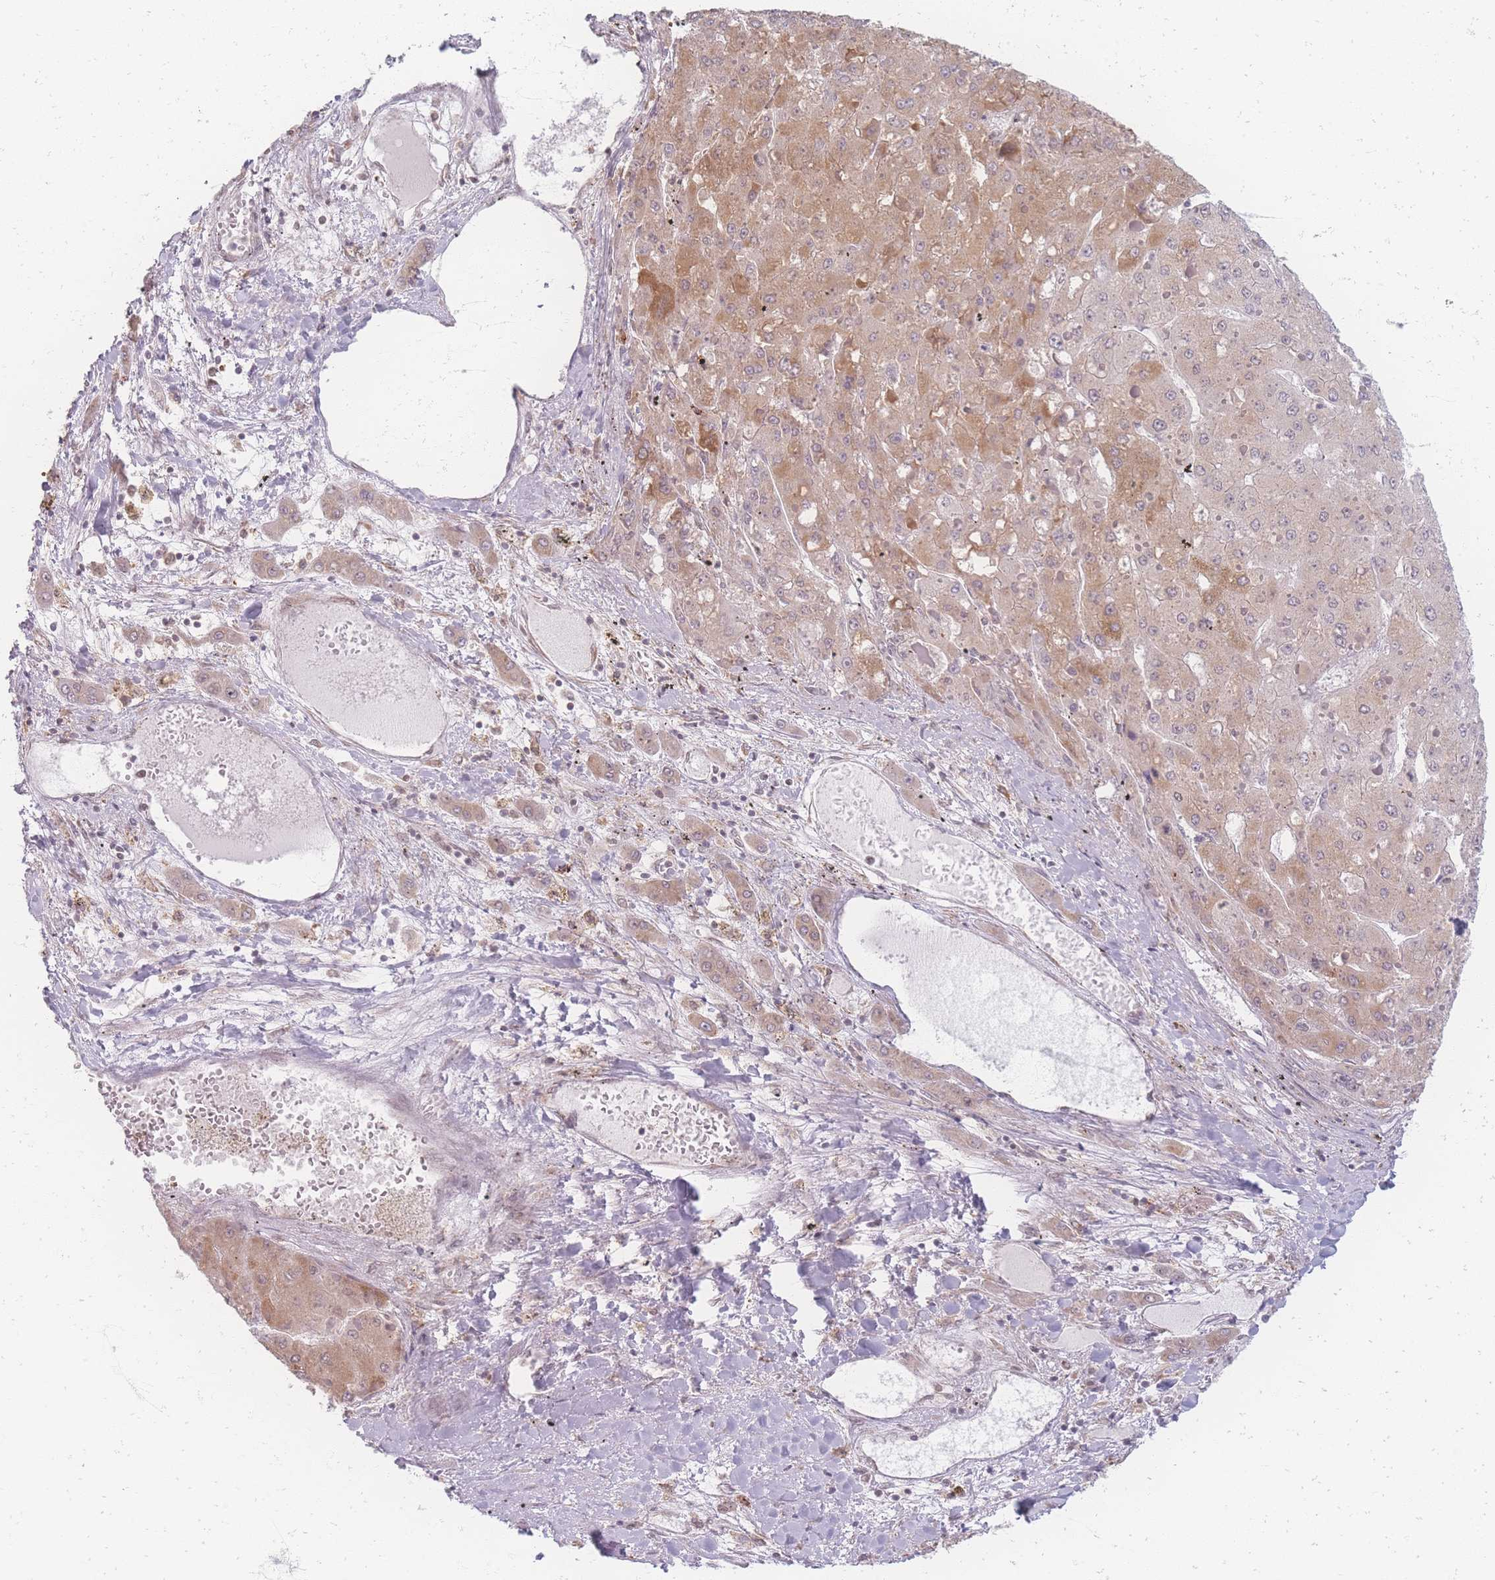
{"staining": {"intensity": "moderate", "quantity": "25%-75%", "location": "cytoplasmic/membranous"}, "tissue": "liver cancer", "cell_type": "Tumor cells", "image_type": "cancer", "snomed": [{"axis": "morphology", "description": "Carcinoma, Hepatocellular, NOS"}, {"axis": "topography", "description": "Liver"}], "caption": "A high-resolution photomicrograph shows IHC staining of liver cancer (hepatocellular carcinoma), which displays moderate cytoplasmic/membranous expression in approximately 25%-75% of tumor cells. (DAB IHC, brown staining for protein, blue staining for nuclei).", "gene": "ZC3H13", "patient": {"sex": "female", "age": 73}}